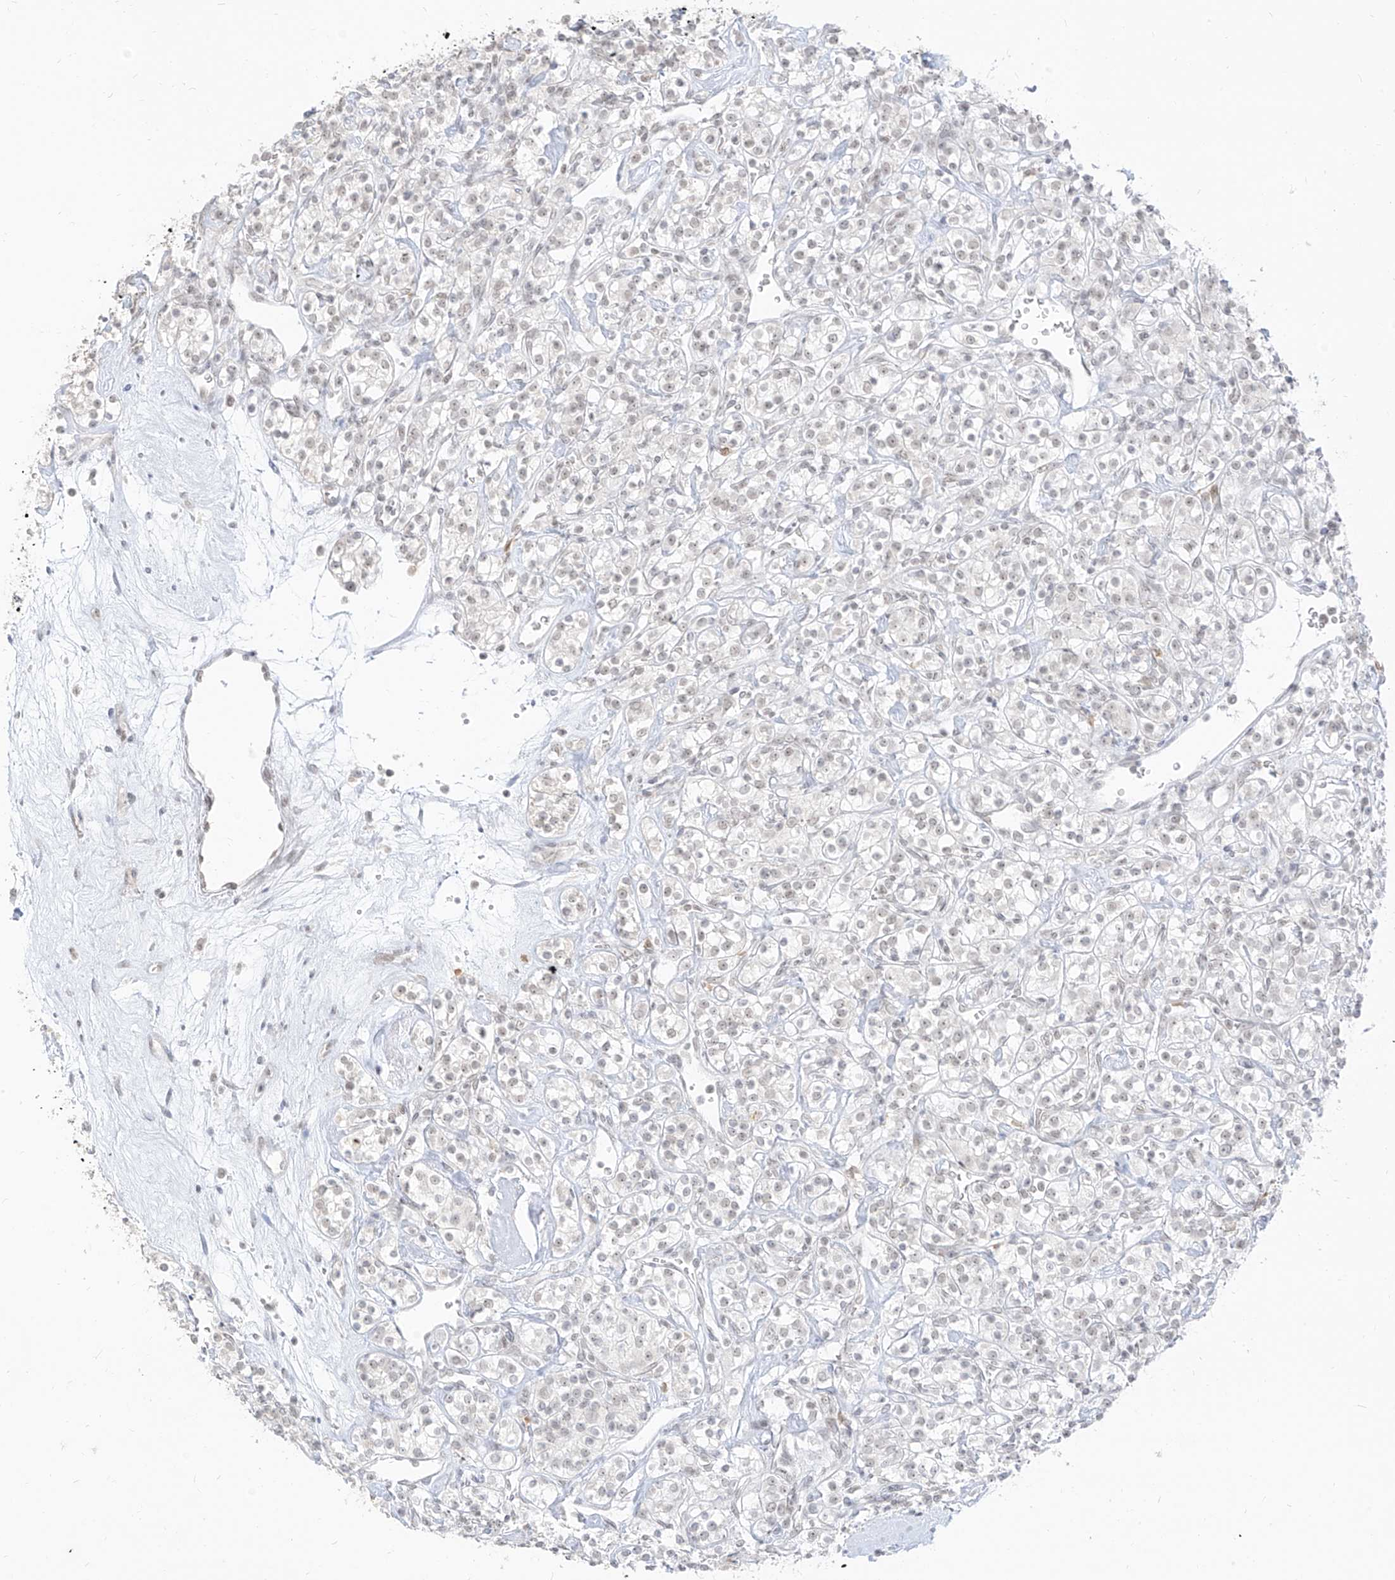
{"staining": {"intensity": "weak", "quantity": "<25%", "location": "nuclear"}, "tissue": "renal cancer", "cell_type": "Tumor cells", "image_type": "cancer", "snomed": [{"axis": "morphology", "description": "Adenocarcinoma, NOS"}, {"axis": "topography", "description": "Kidney"}], "caption": "Immunohistochemical staining of human adenocarcinoma (renal) reveals no significant positivity in tumor cells.", "gene": "SUPT5H", "patient": {"sex": "male", "age": 77}}